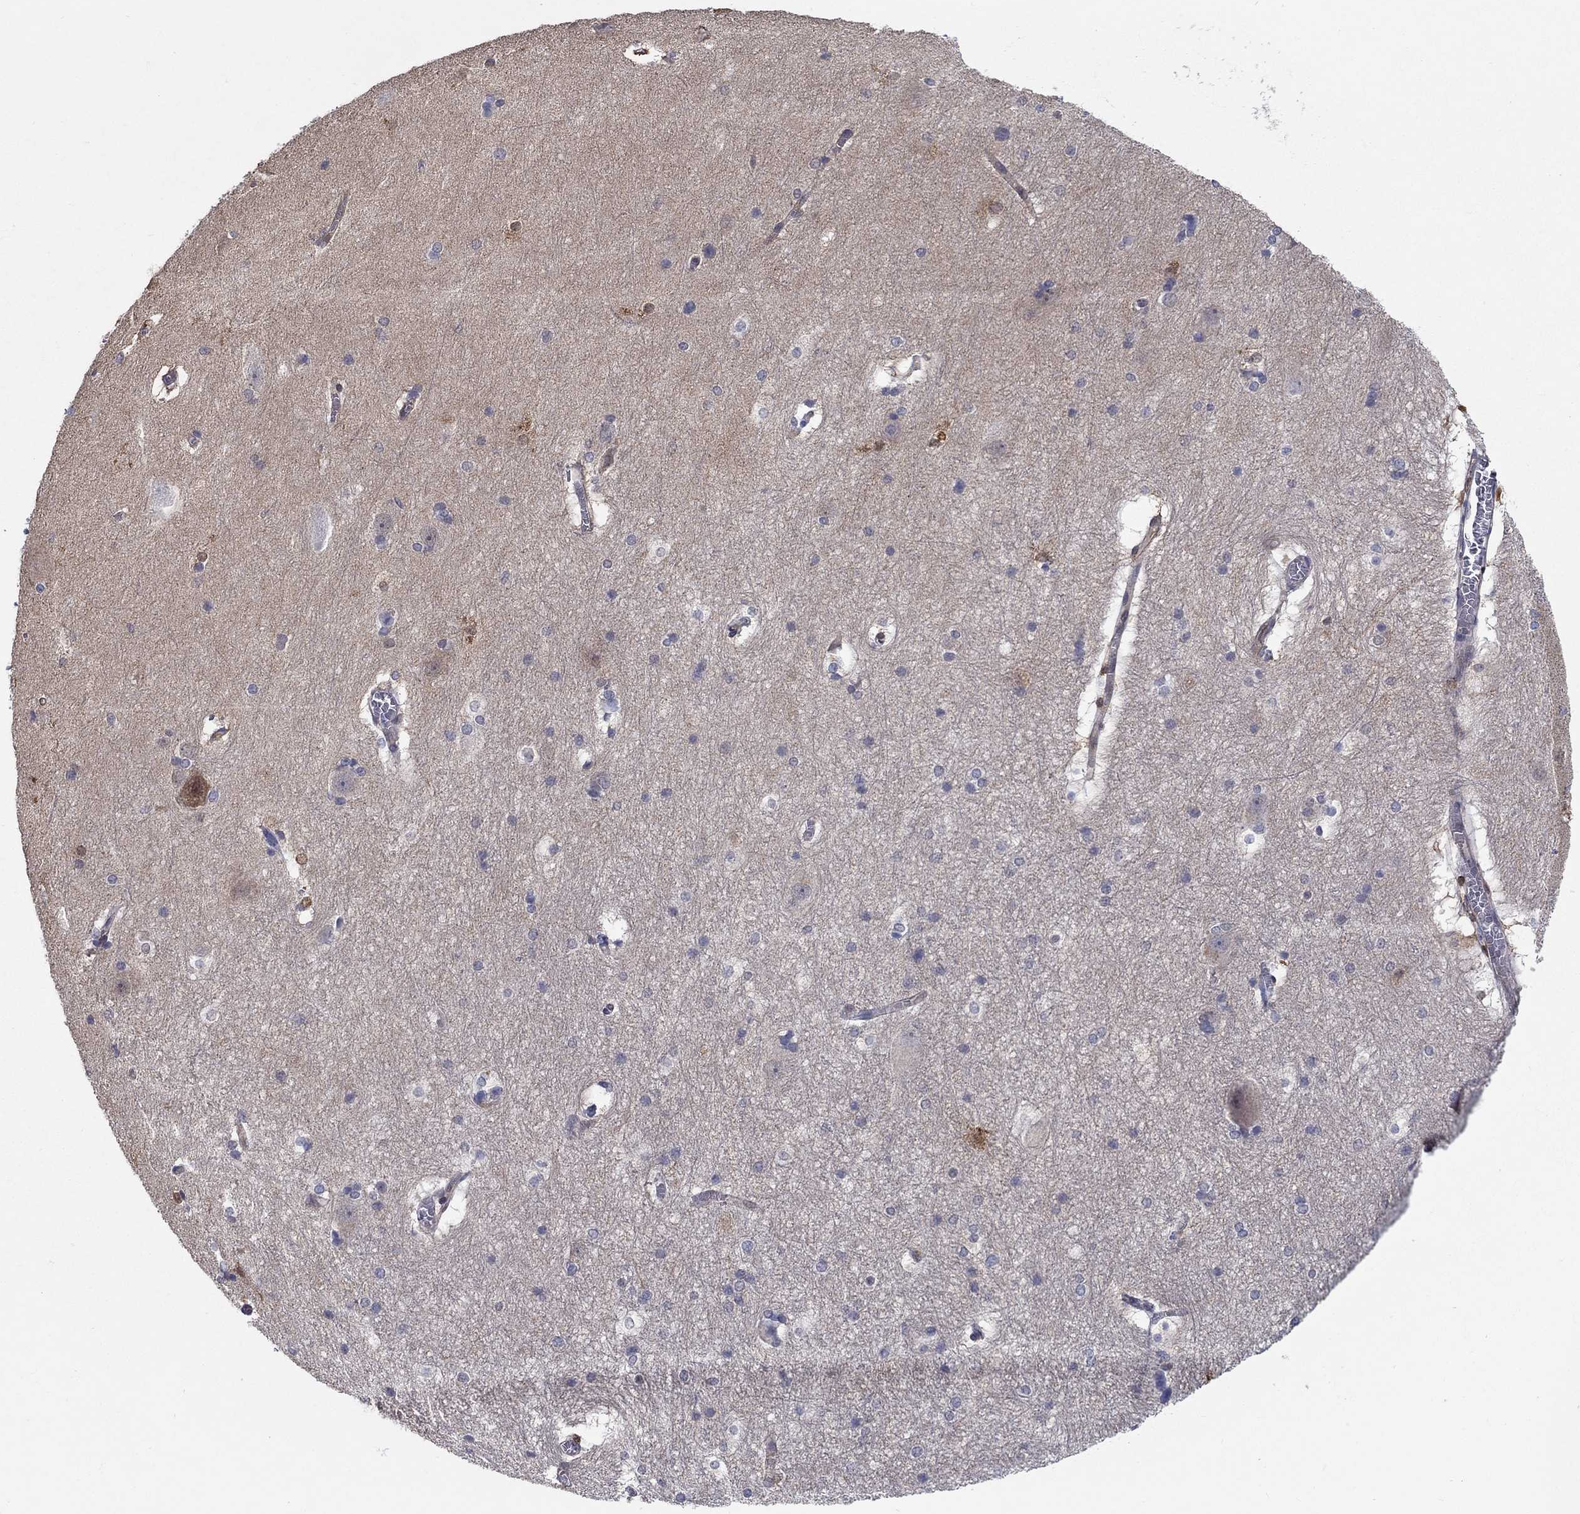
{"staining": {"intensity": "moderate", "quantity": "<25%", "location": "cytoplasmic/membranous"}, "tissue": "hippocampus", "cell_type": "Glial cells", "image_type": "normal", "snomed": [{"axis": "morphology", "description": "Normal tissue, NOS"}, {"axis": "topography", "description": "Cerebral cortex"}, {"axis": "topography", "description": "Hippocampus"}], "caption": "This micrograph shows IHC staining of unremarkable hippocampus, with low moderate cytoplasmic/membranous positivity in about <25% of glial cells.", "gene": "AGFG2", "patient": {"sex": "female", "age": 19}}